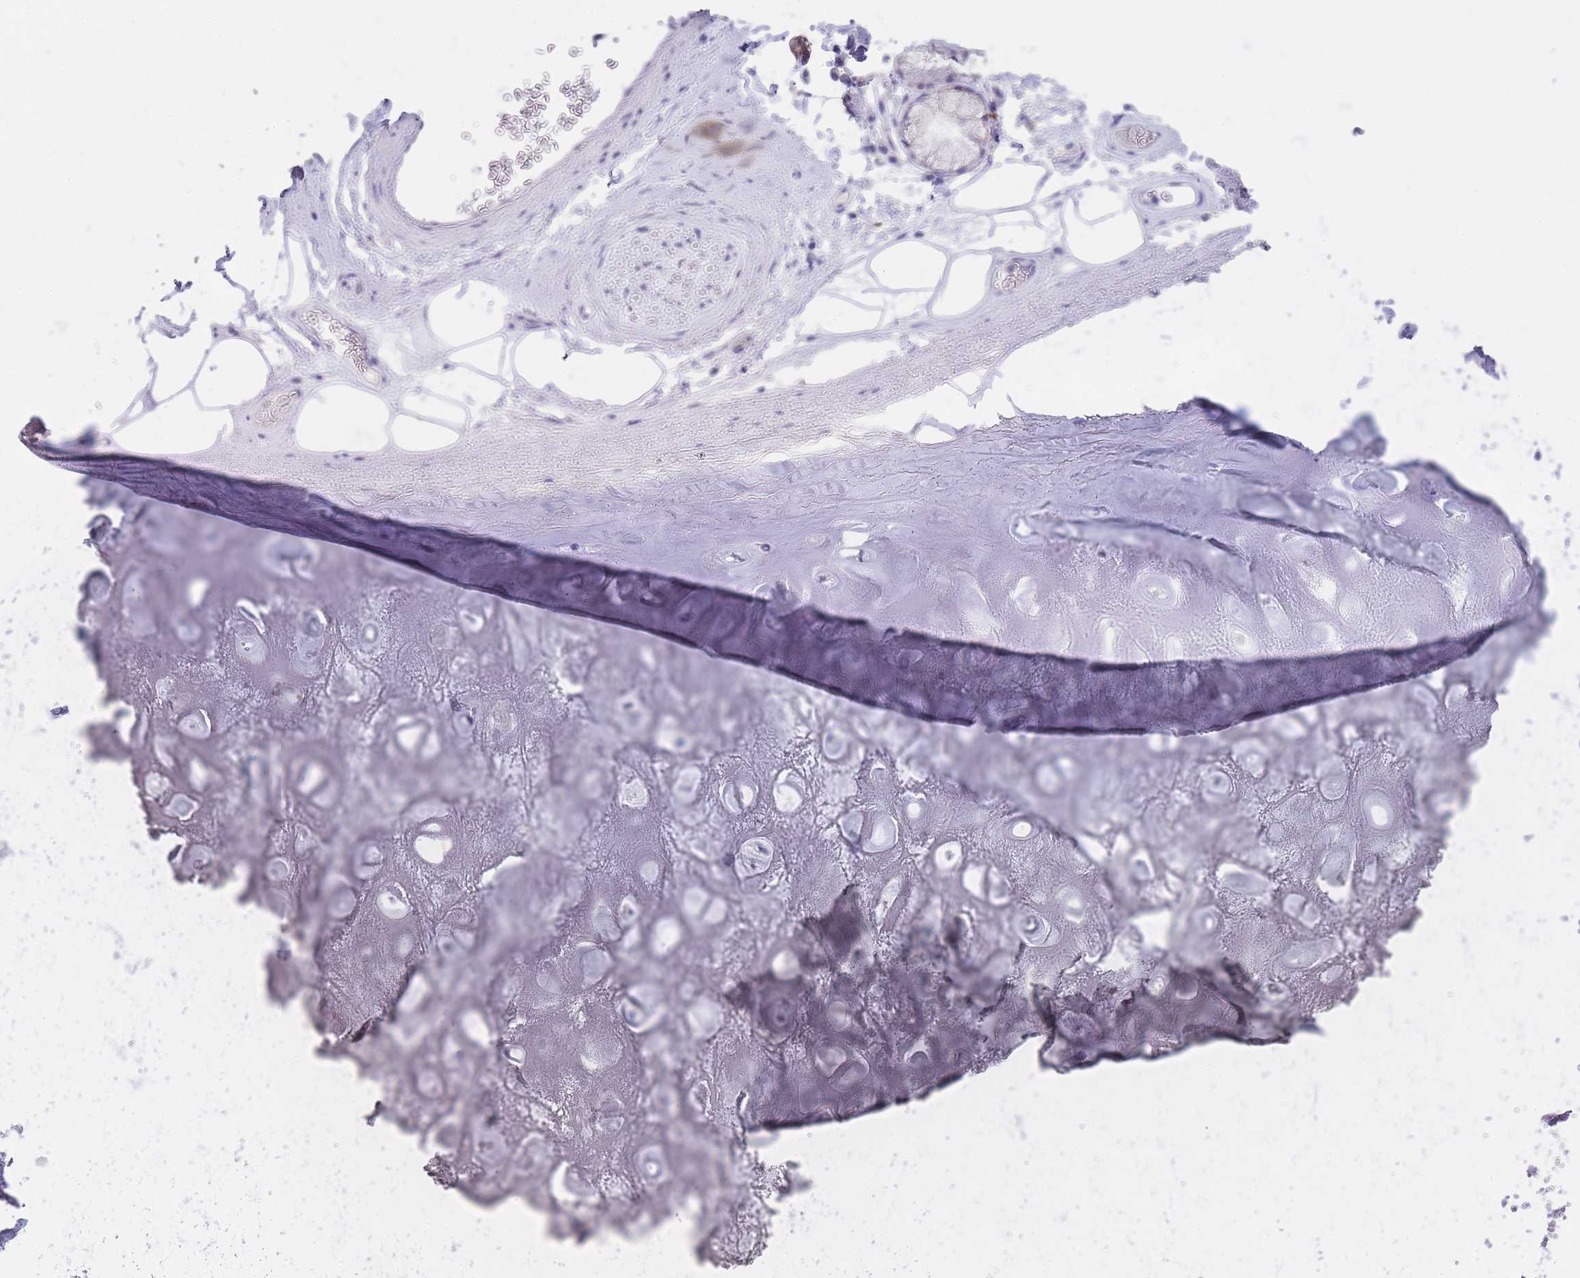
{"staining": {"intensity": "negative", "quantity": "none", "location": "none"}, "tissue": "adipose tissue", "cell_type": "Adipocytes", "image_type": "normal", "snomed": [{"axis": "morphology", "description": "Normal tissue, NOS"}, {"axis": "topography", "description": "Cartilage tissue"}], "caption": "Immunohistochemical staining of benign human adipose tissue demonstrates no significant expression in adipocytes. Brightfield microscopy of immunohistochemistry (IHC) stained with DAB (brown) and hematoxylin (blue), captured at high magnification.", "gene": "FRAT2", "patient": {"sex": "male", "age": 81}}